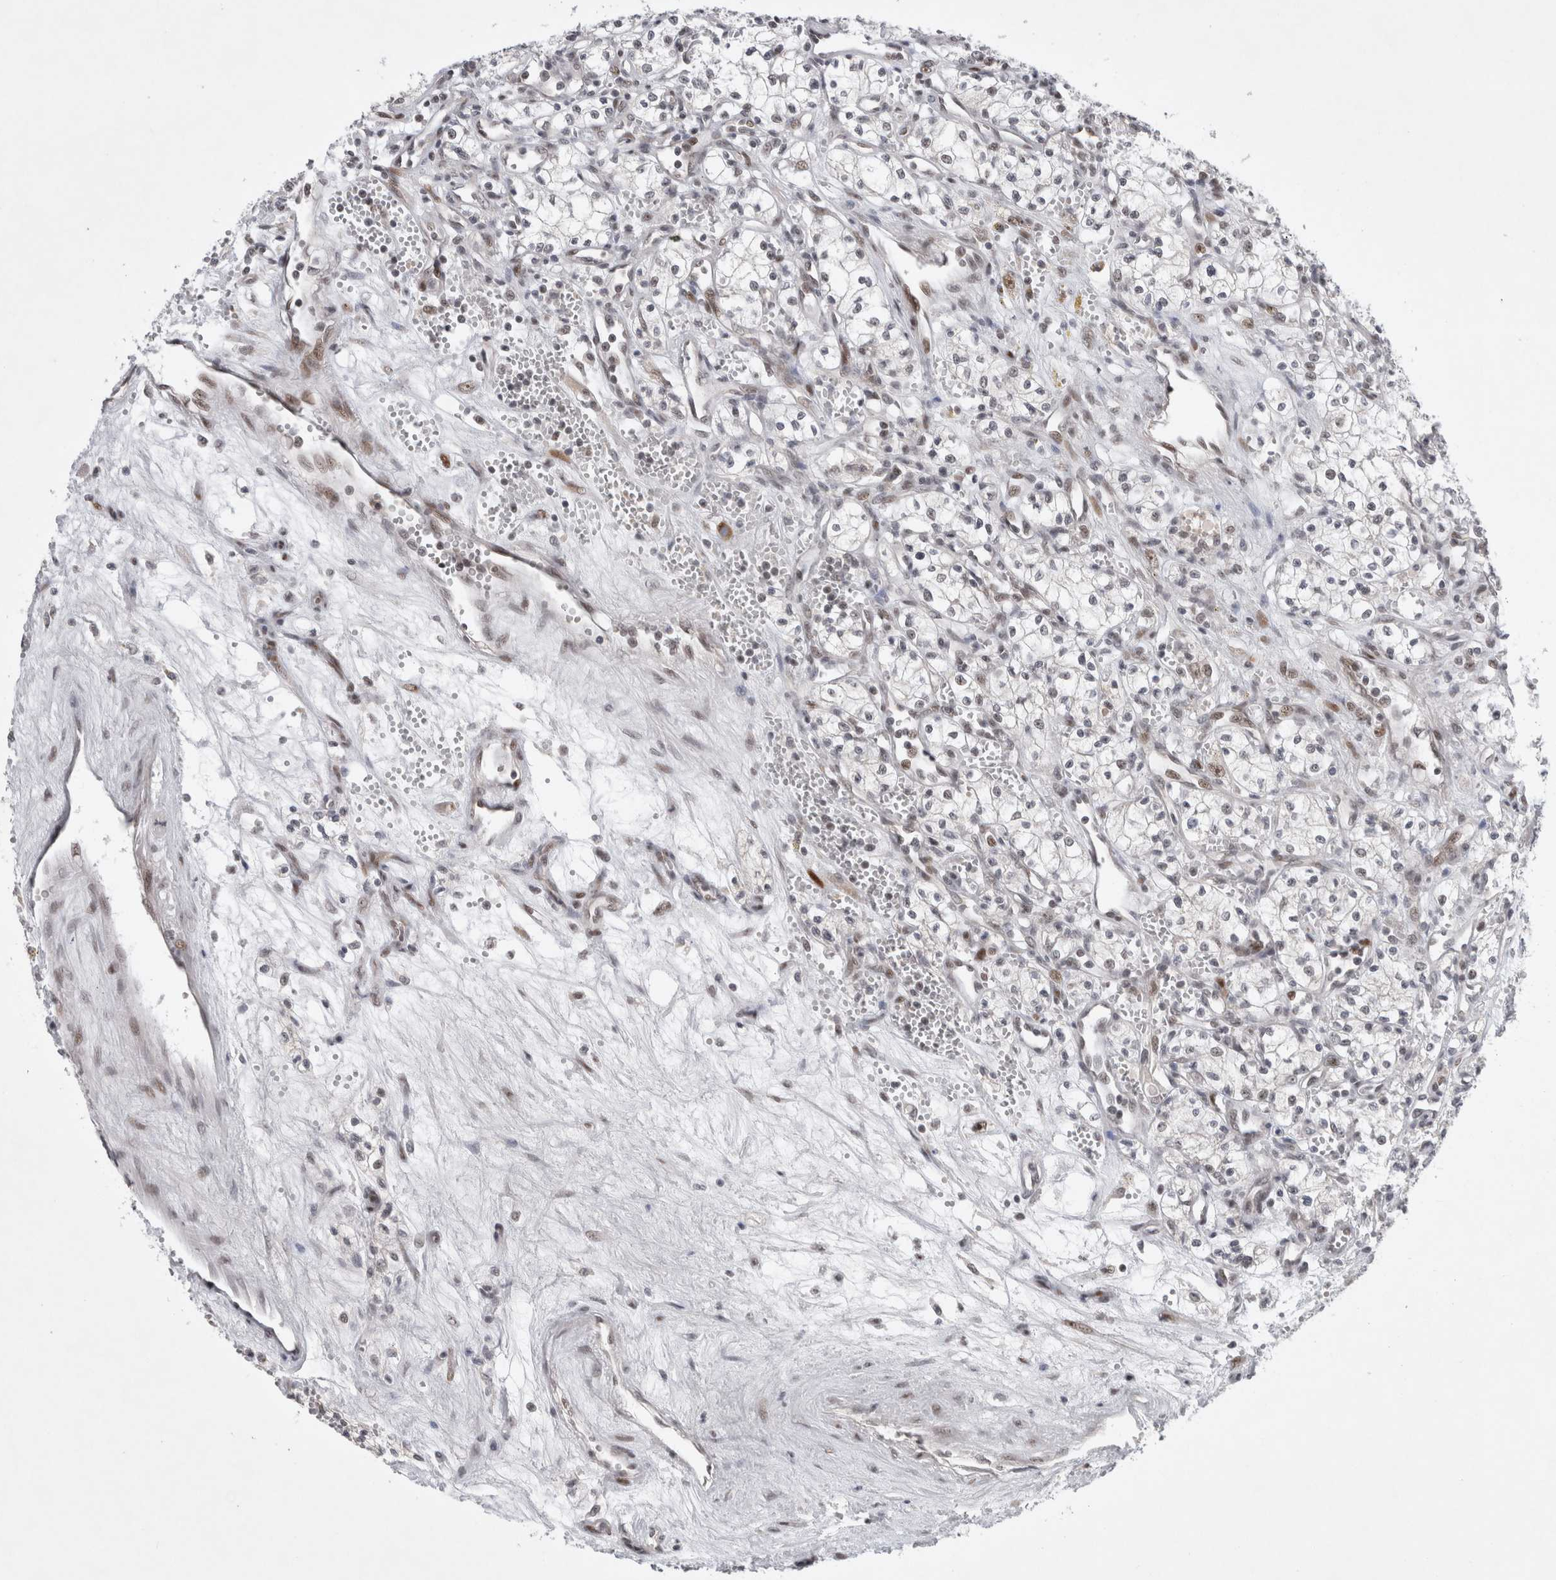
{"staining": {"intensity": "moderate", "quantity": "<25%", "location": "nuclear"}, "tissue": "renal cancer", "cell_type": "Tumor cells", "image_type": "cancer", "snomed": [{"axis": "morphology", "description": "Adenocarcinoma, NOS"}, {"axis": "topography", "description": "Kidney"}], "caption": "Renal adenocarcinoma stained for a protein demonstrates moderate nuclear positivity in tumor cells.", "gene": "HESX1", "patient": {"sex": "male", "age": 59}}